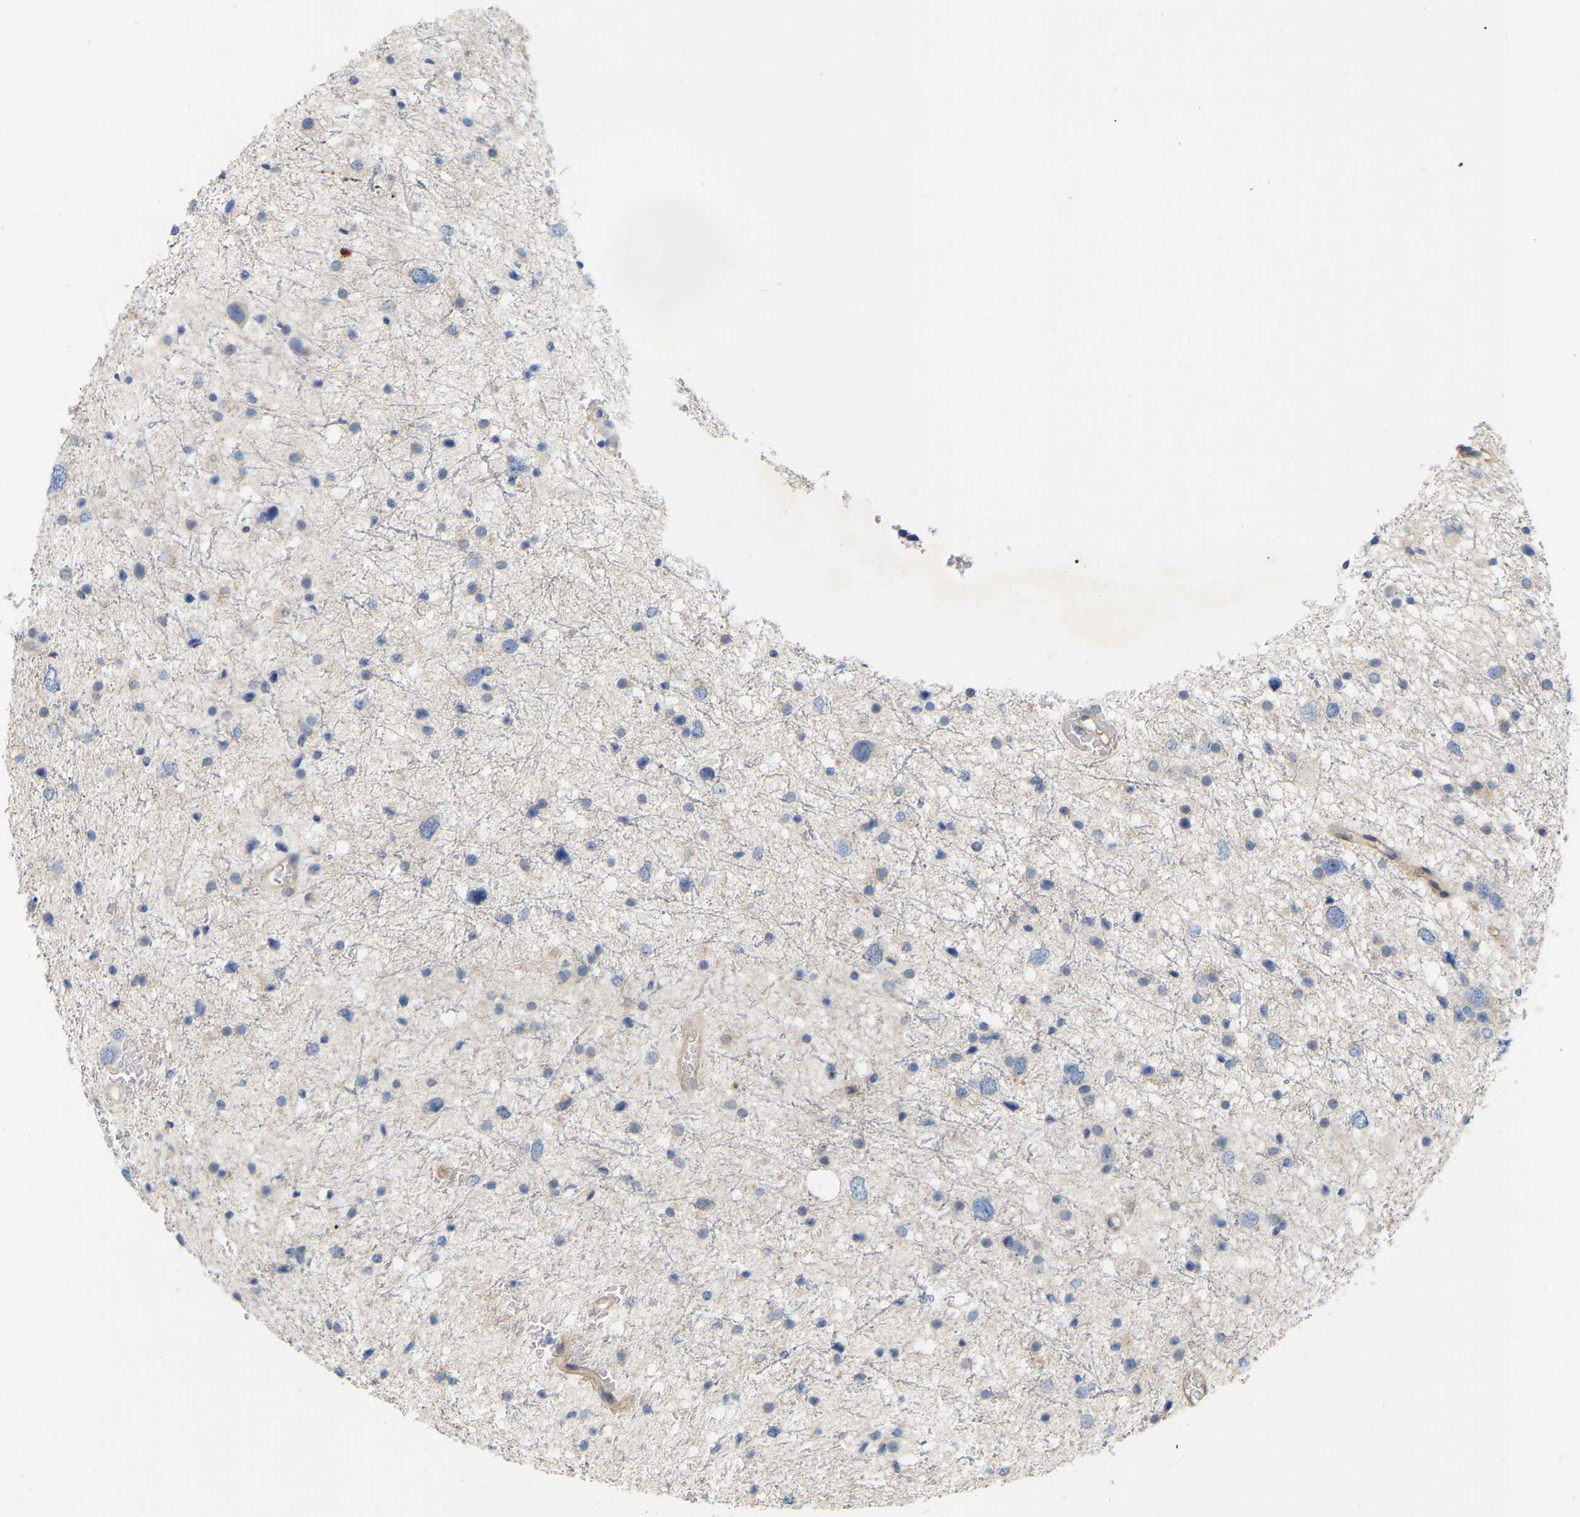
{"staining": {"intensity": "negative", "quantity": "none", "location": "none"}, "tissue": "glioma", "cell_type": "Tumor cells", "image_type": "cancer", "snomed": [{"axis": "morphology", "description": "Glioma, malignant, Low grade"}, {"axis": "topography", "description": "Brain"}], "caption": "IHC image of neoplastic tissue: human glioma stained with DAB shows no significant protein positivity in tumor cells.", "gene": "SSH1", "patient": {"sex": "female", "age": 37}}